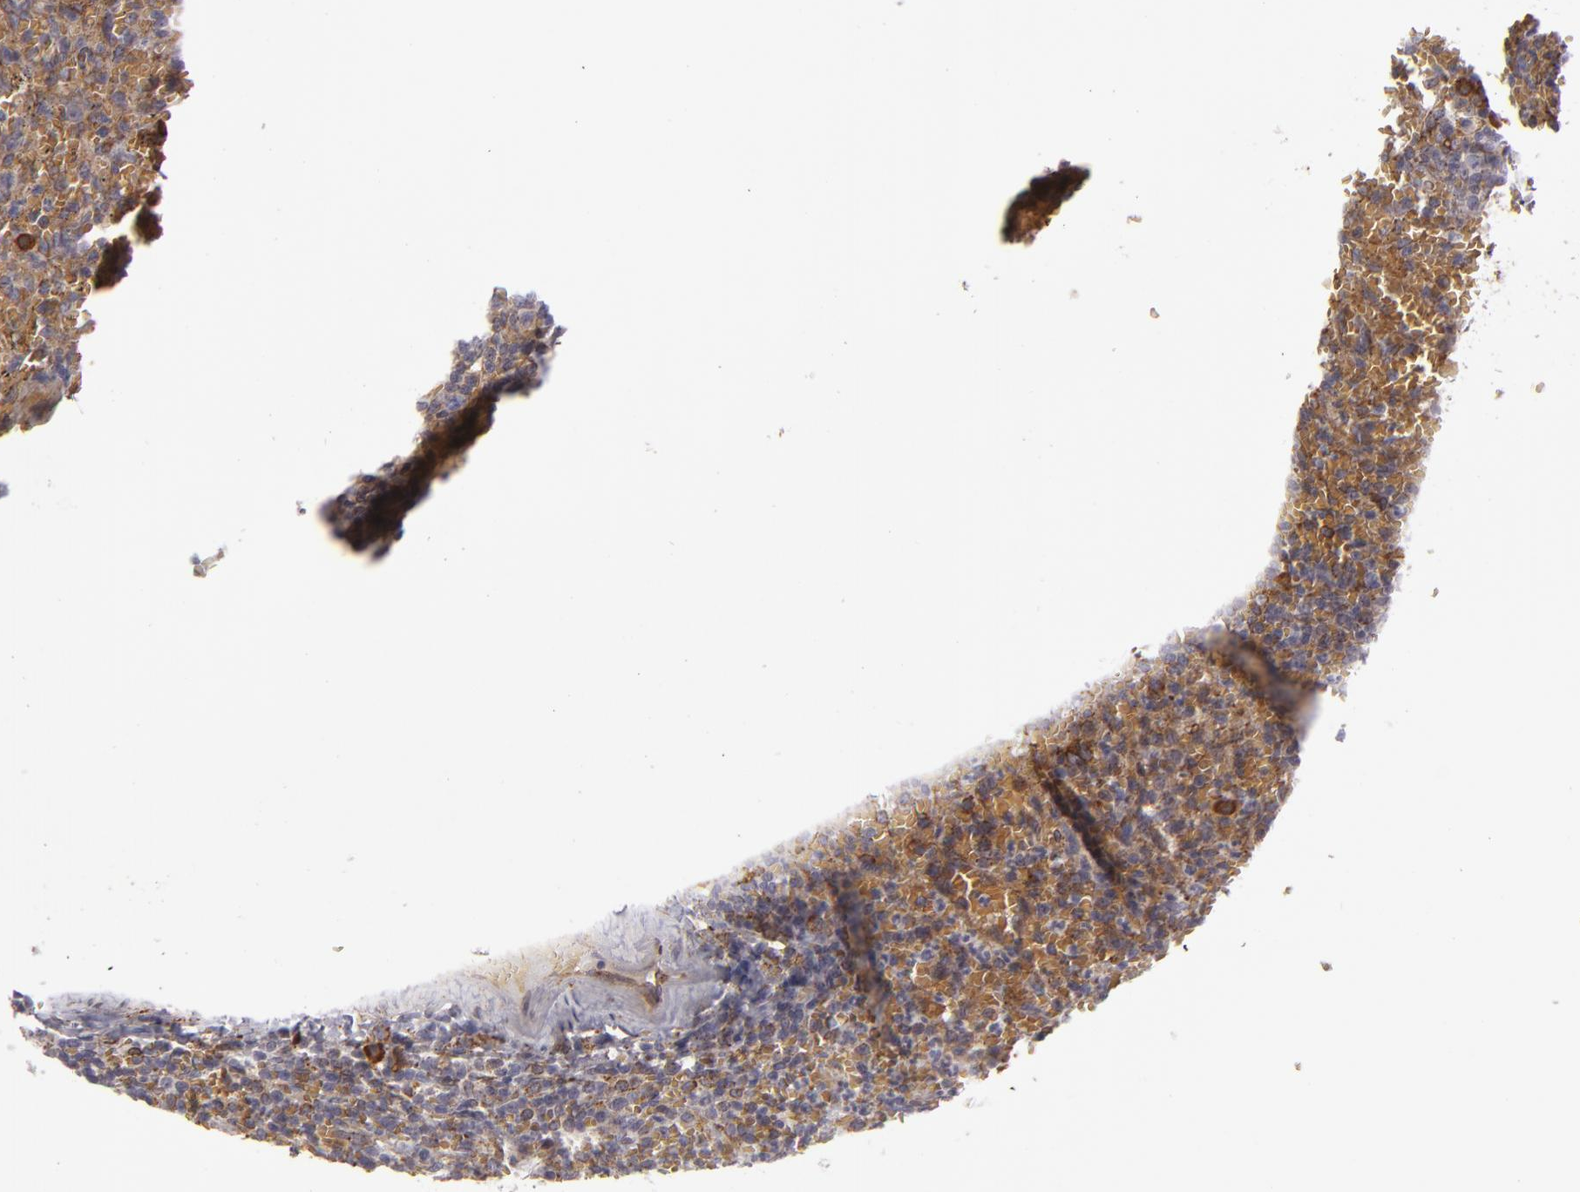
{"staining": {"intensity": "moderate", "quantity": ">75%", "location": "cytoplasmic/membranous"}, "tissue": "lymphoma", "cell_type": "Tumor cells", "image_type": "cancer", "snomed": [{"axis": "morphology", "description": "Malignant lymphoma, non-Hodgkin's type, Low grade"}, {"axis": "topography", "description": "Spleen"}], "caption": "Immunohistochemical staining of lymphoma shows medium levels of moderate cytoplasmic/membranous positivity in about >75% of tumor cells.", "gene": "CFB", "patient": {"sex": "female", "age": 64}}